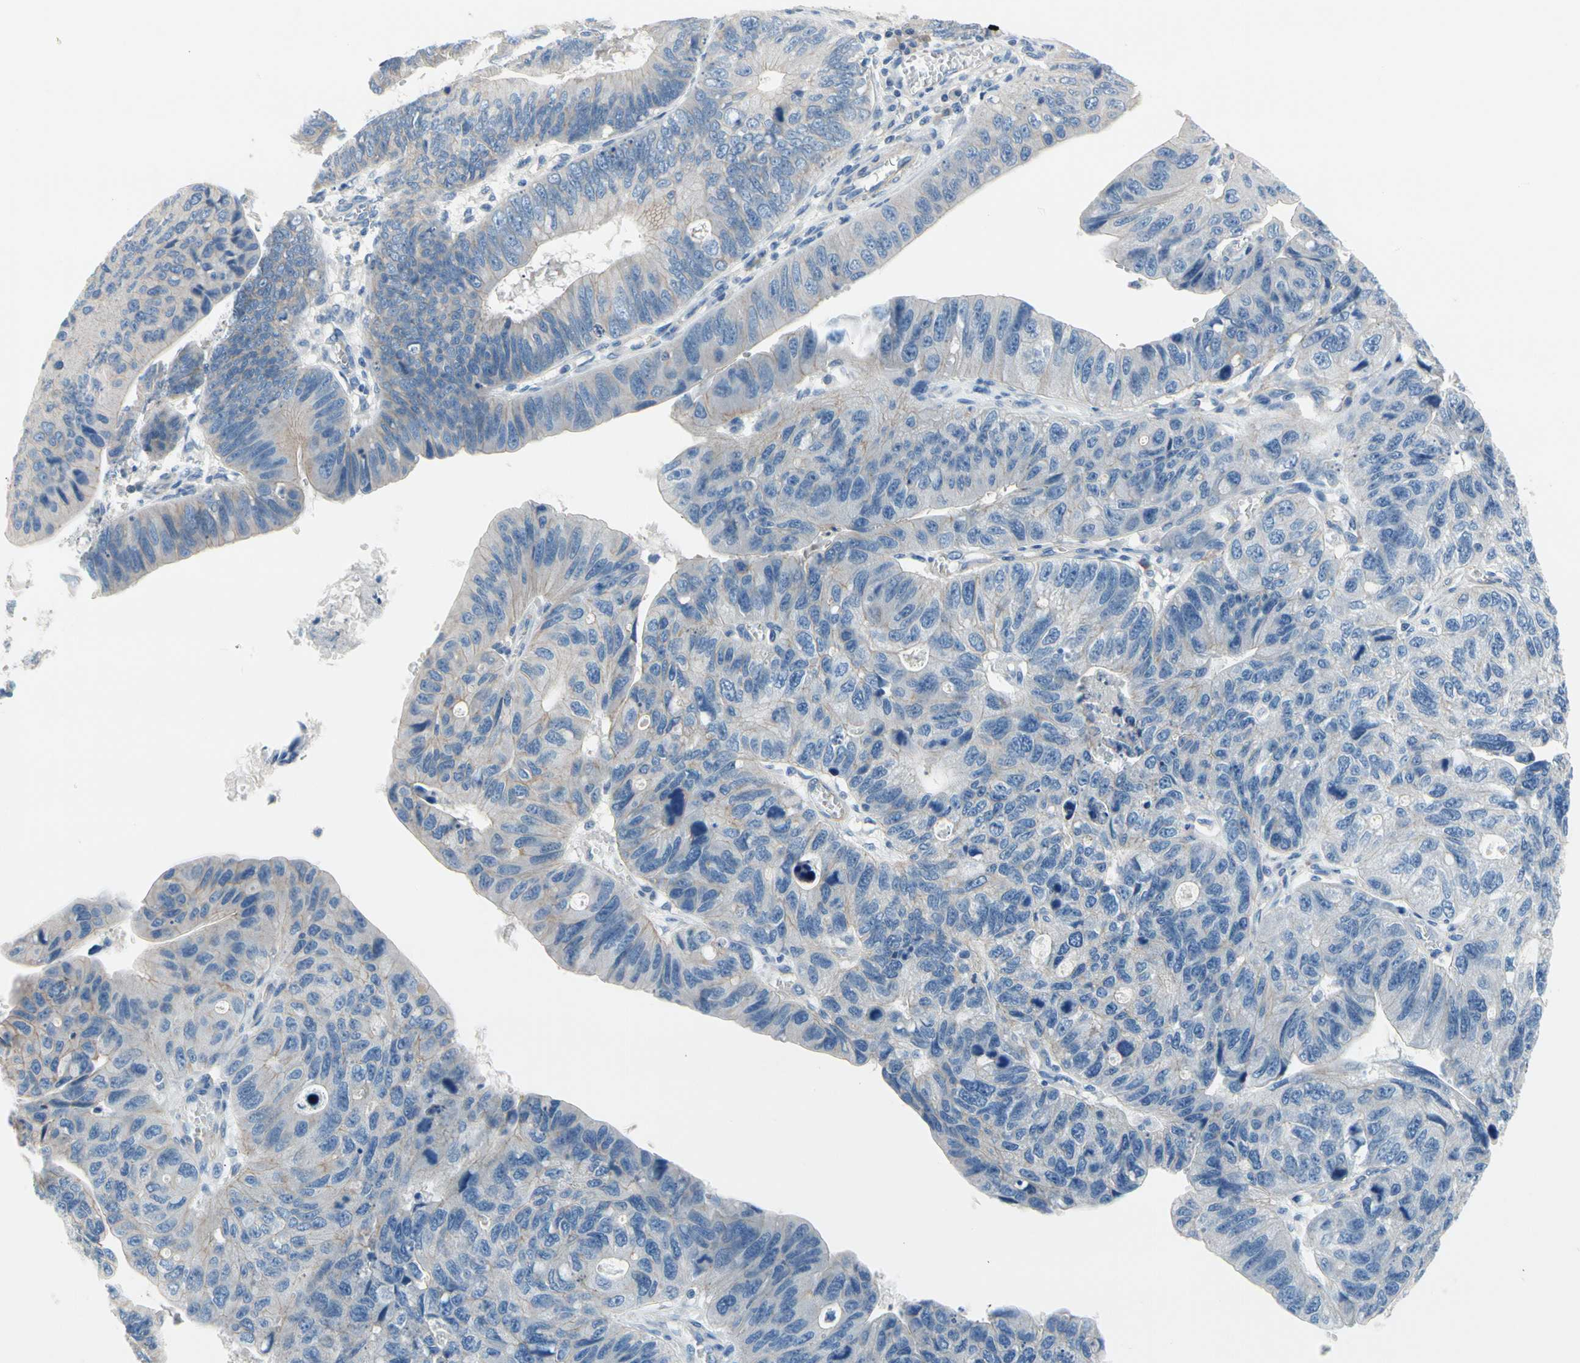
{"staining": {"intensity": "weak", "quantity": "<25%", "location": "cytoplasmic/membranous"}, "tissue": "stomach cancer", "cell_type": "Tumor cells", "image_type": "cancer", "snomed": [{"axis": "morphology", "description": "Adenocarcinoma, NOS"}, {"axis": "topography", "description": "Stomach"}], "caption": "Immunohistochemistry histopathology image of neoplastic tissue: human adenocarcinoma (stomach) stained with DAB exhibits no significant protein positivity in tumor cells.", "gene": "CA14", "patient": {"sex": "male", "age": 59}}